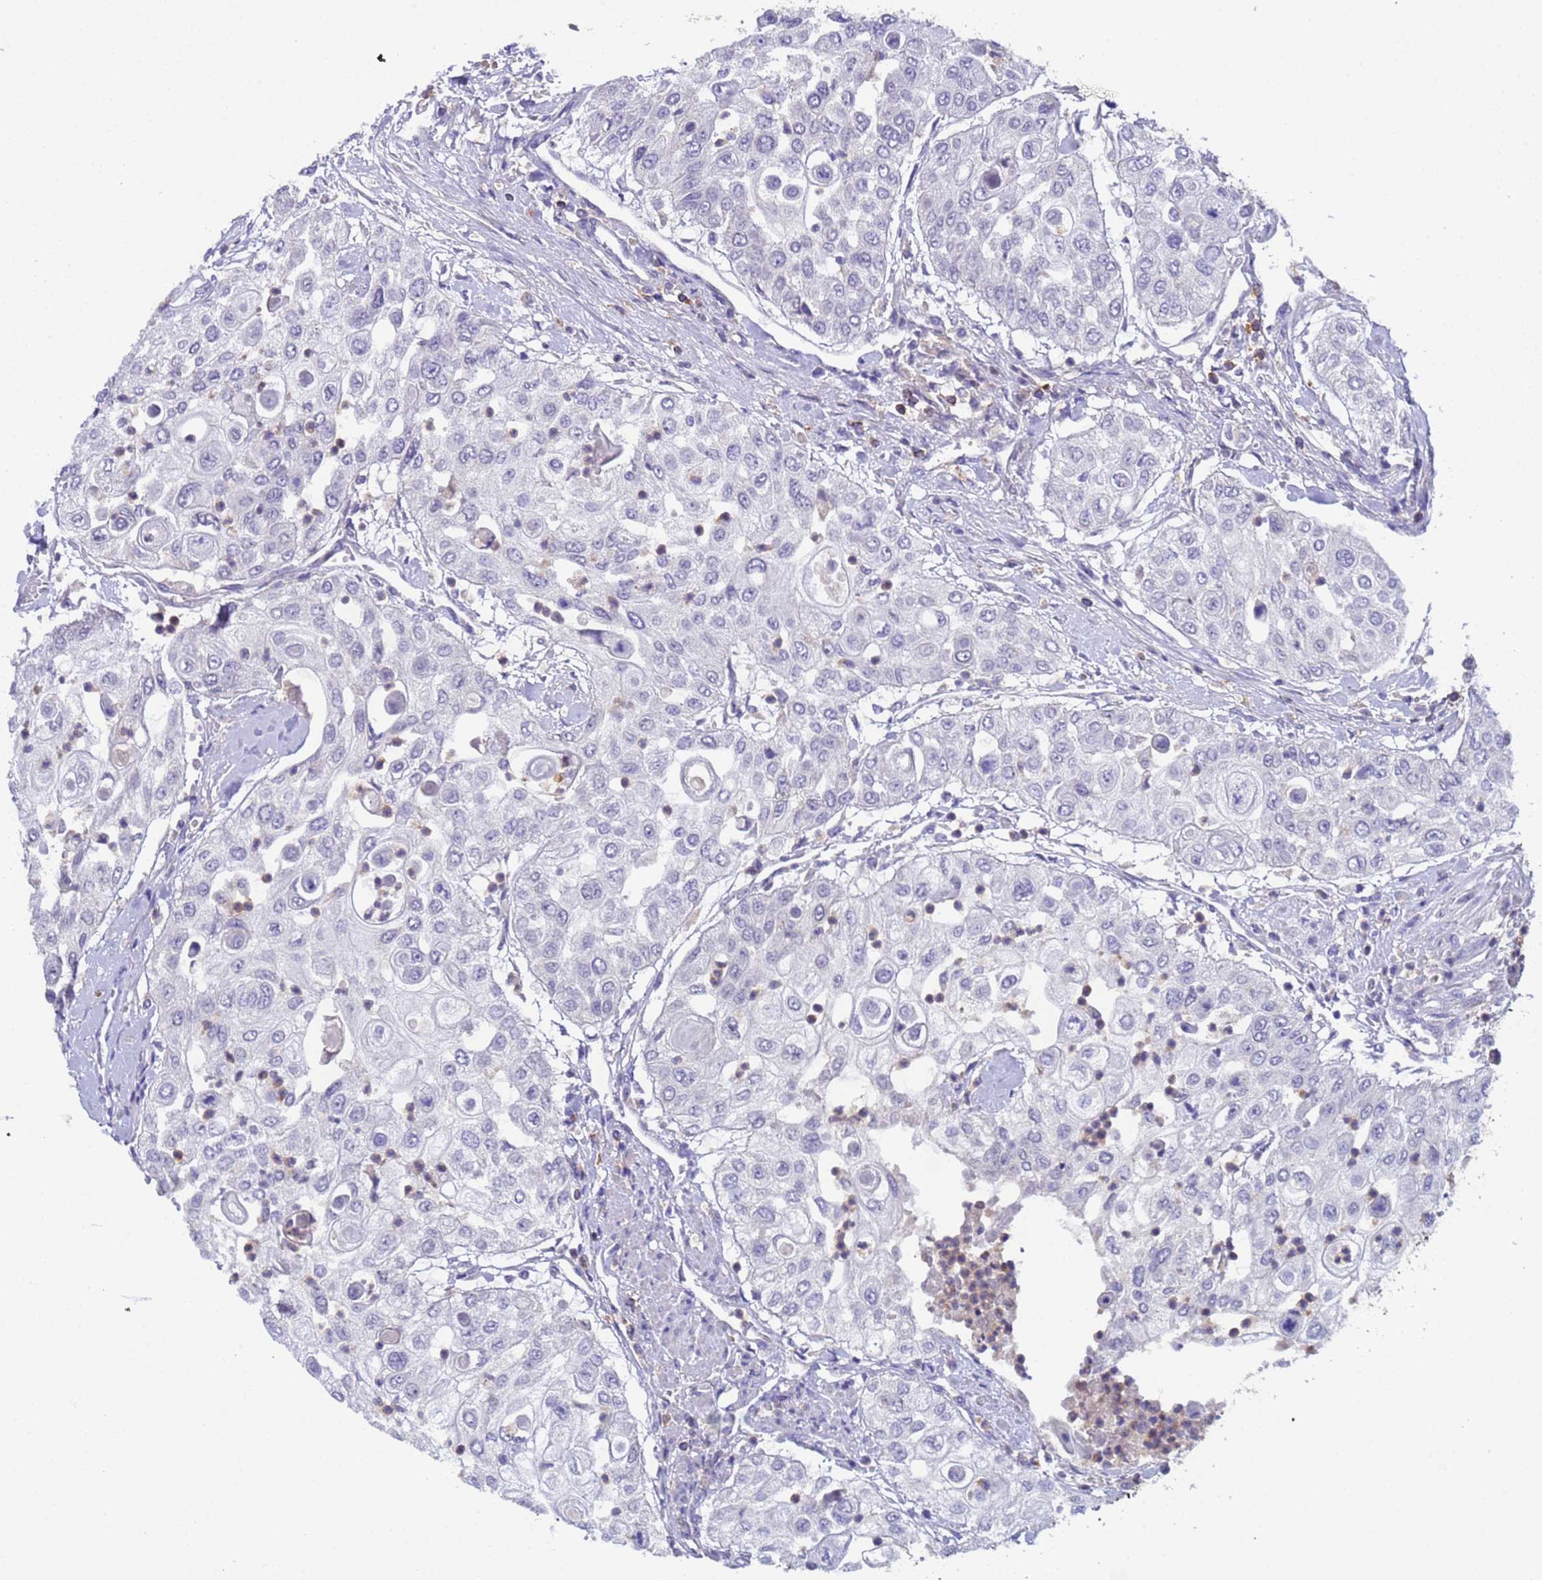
{"staining": {"intensity": "negative", "quantity": "none", "location": "none"}, "tissue": "urothelial cancer", "cell_type": "Tumor cells", "image_type": "cancer", "snomed": [{"axis": "morphology", "description": "Urothelial carcinoma, High grade"}, {"axis": "topography", "description": "Urinary bladder"}], "caption": "IHC histopathology image of urothelial cancer stained for a protein (brown), which shows no positivity in tumor cells.", "gene": "ZNF248", "patient": {"sex": "female", "age": 79}}